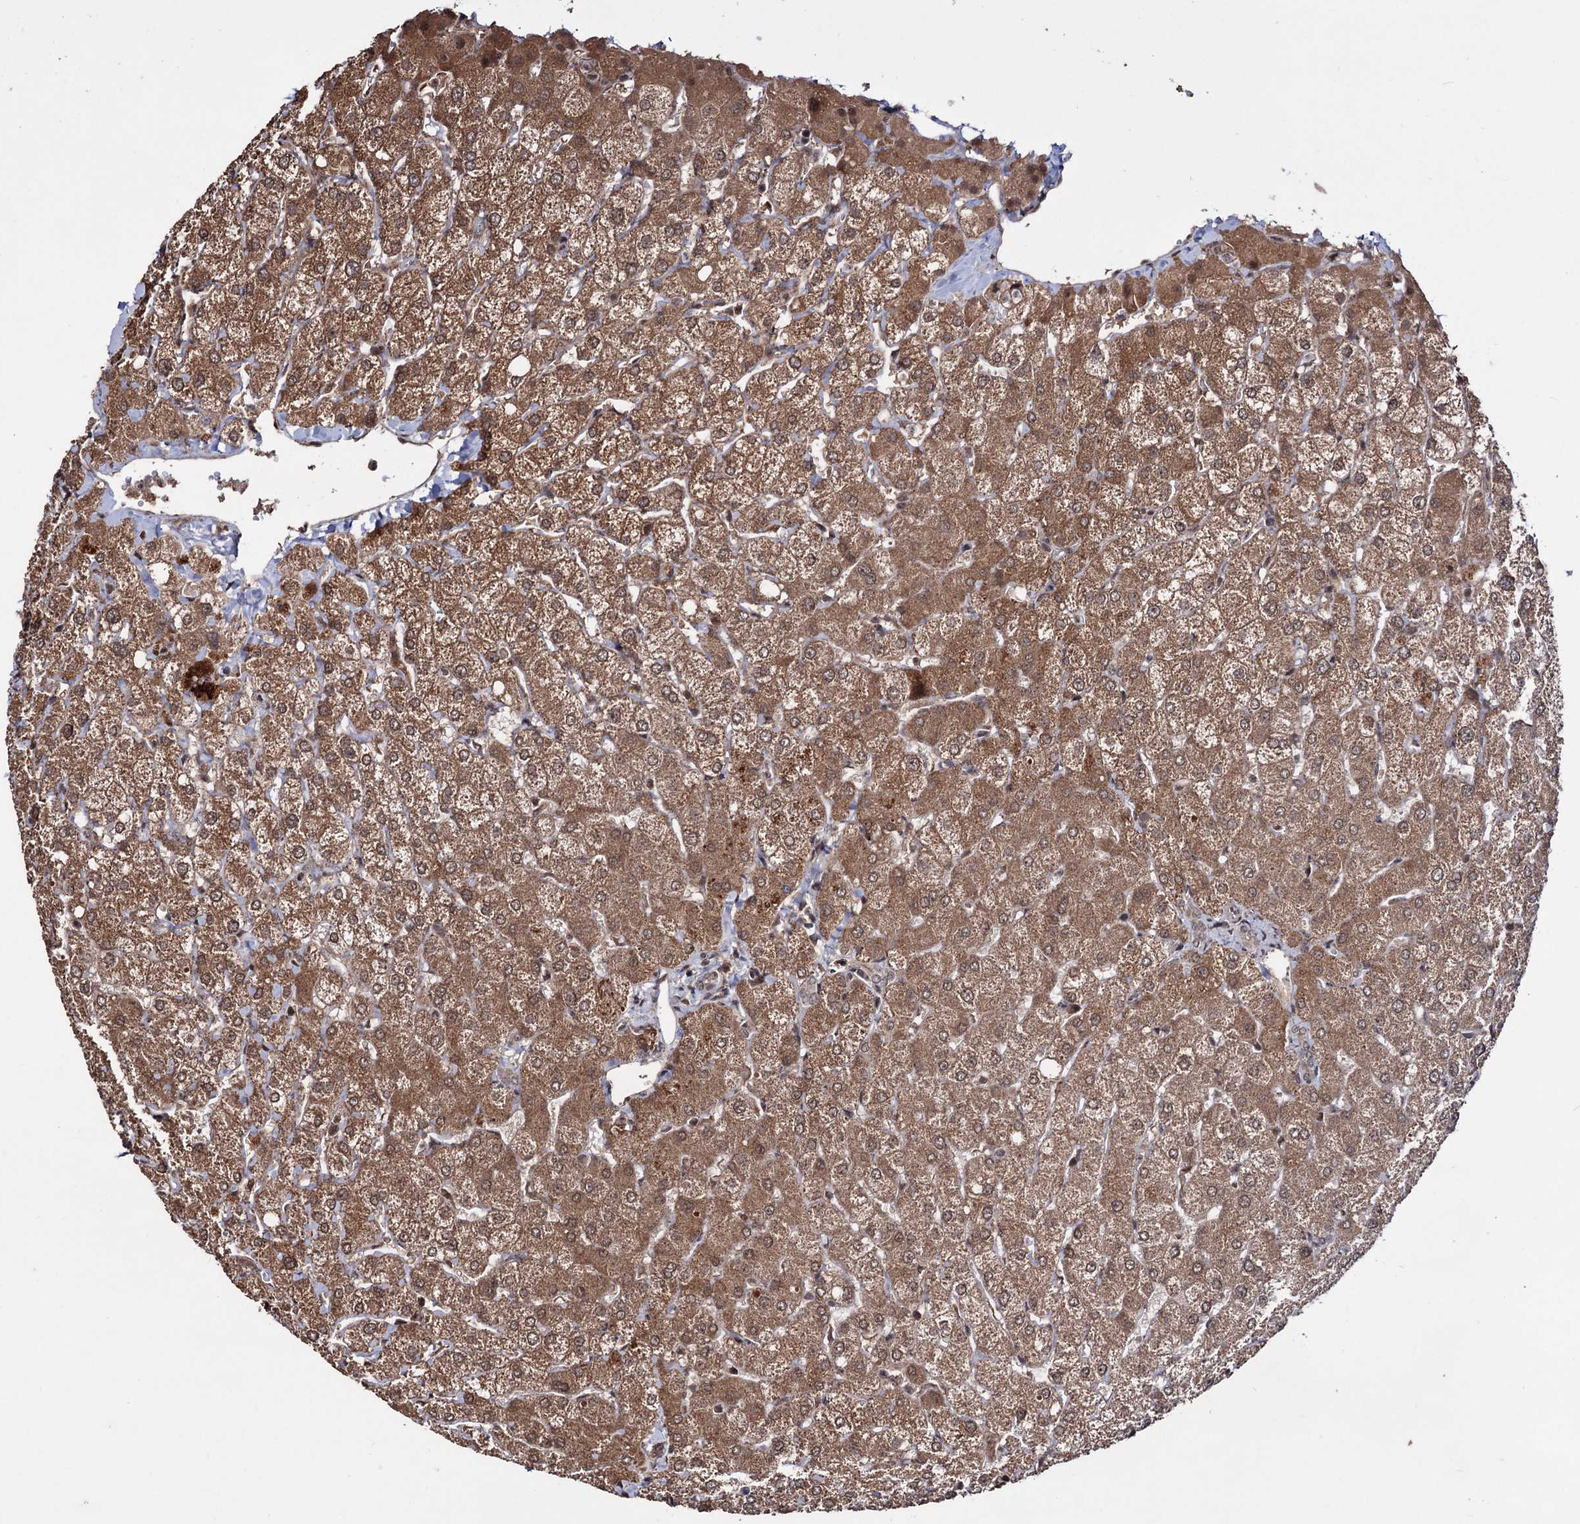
{"staining": {"intensity": "weak", "quantity": "<25%", "location": "cytoplasmic/membranous,nuclear"}, "tissue": "liver", "cell_type": "Cholangiocytes", "image_type": "normal", "snomed": [{"axis": "morphology", "description": "Normal tissue, NOS"}, {"axis": "topography", "description": "Liver"}], "caption": "The immunohistochemistry (IHC) photomicrograph has no significant expression in cholangiocytes of liver.", "gene": "KLF5", "patient": {"sex": "female", "age": 54}}